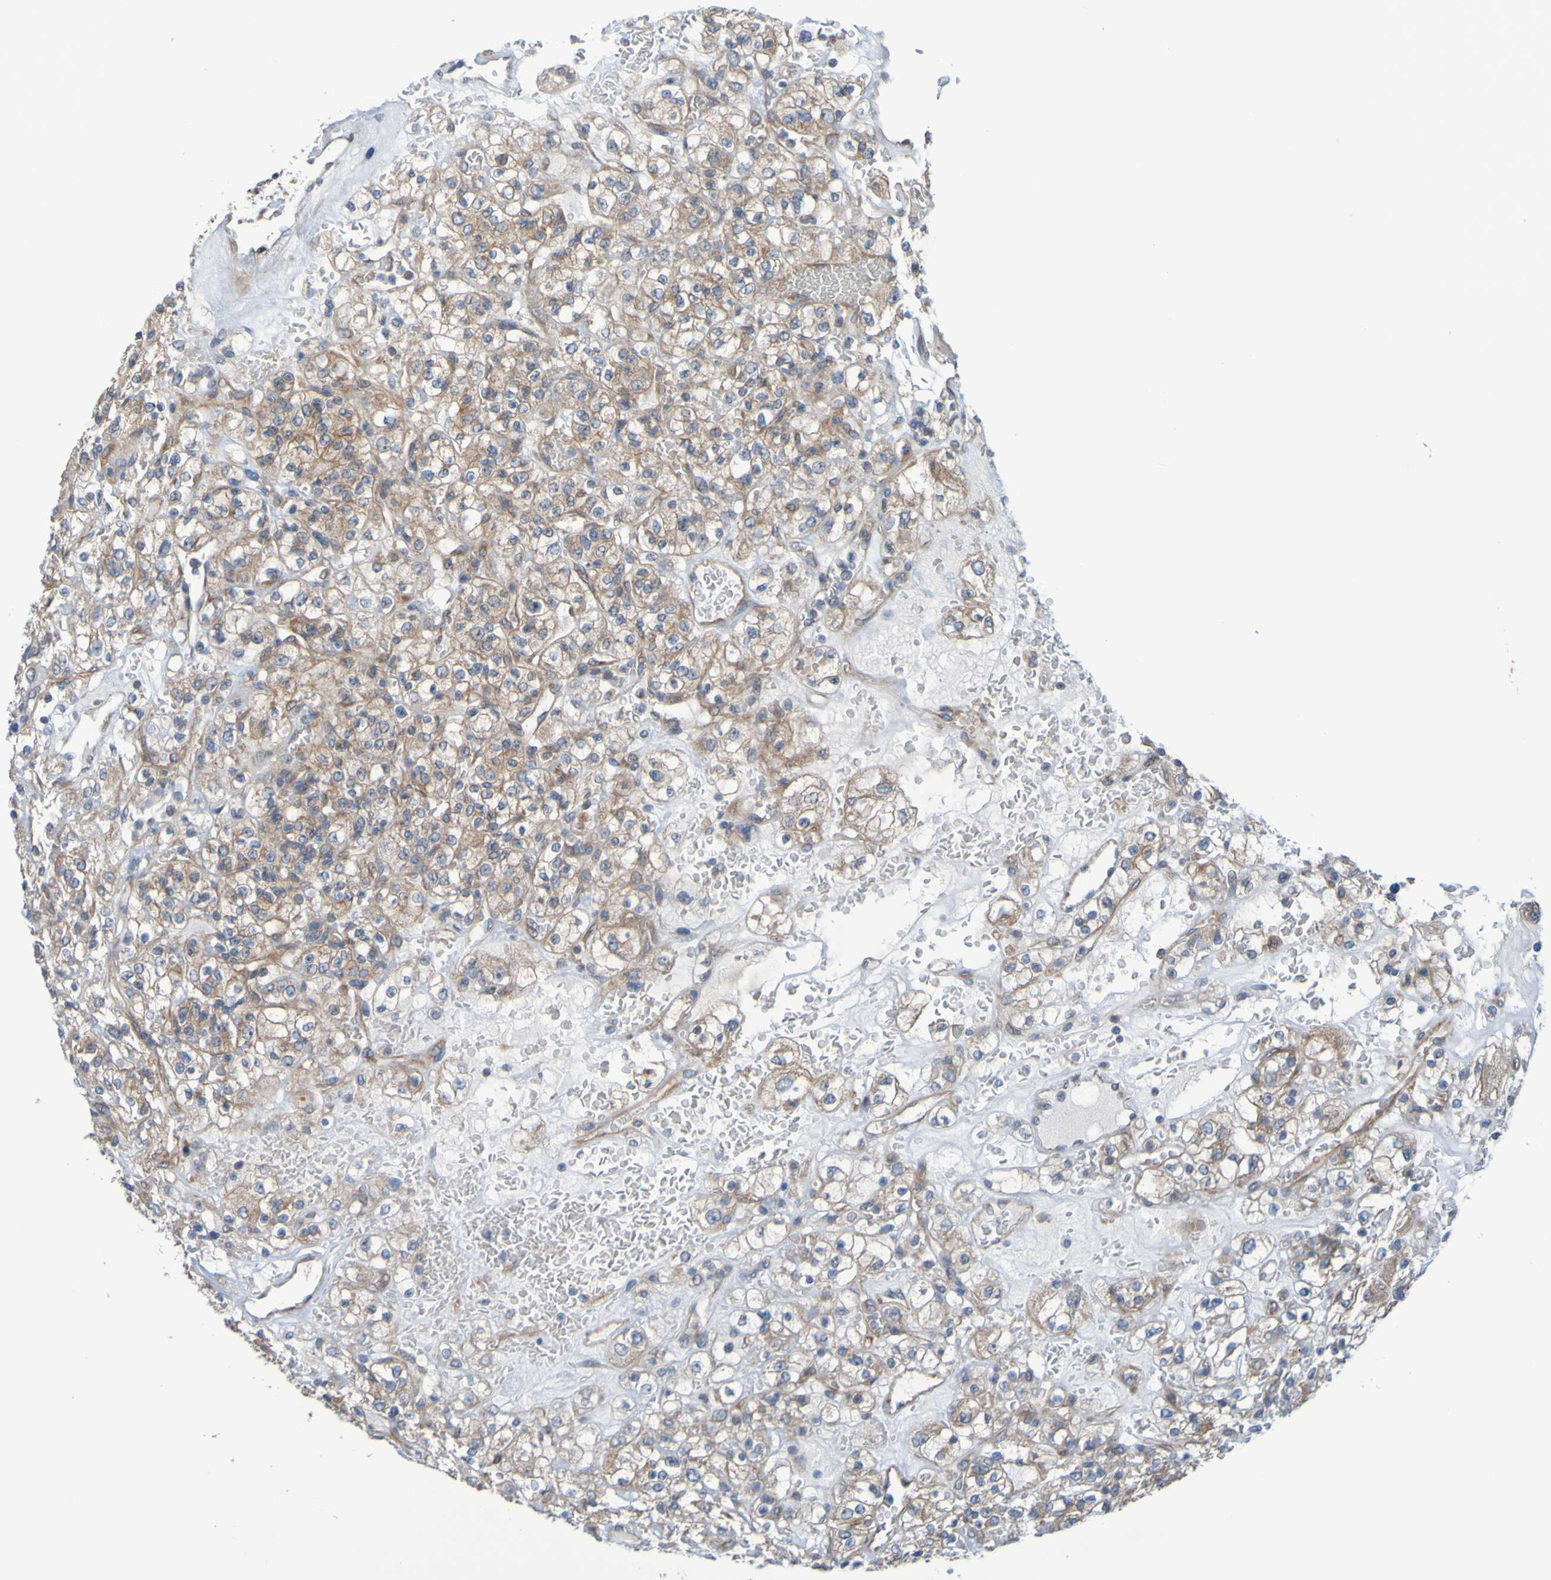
{"staining": {"intensity": "moderate", "quantity": ">75%", "location": "cytoplasmic/membranous"}, "tissue": "renal cancer", "cell_type": "Tumor cells", "image_type": "cancer", "snomed": [{"axis": "morphology", "description": "Normal tissue, NOS"}, {"axis": "morphology", "description": "Adenocarcinoma, NOS"}, {"axis": "topography", "description": "Kidney"}], "caption": "Immunohistochemistry histopathology image of renal cancer (adenocarcinoma) stained for a protein (brown), which exhibits medium levels of moderate cytoplasmic/membranous staining in approximately >75% of tumor cells.", "gene": "NPRL3", "patient": {"sex": "female", "age": 72}}